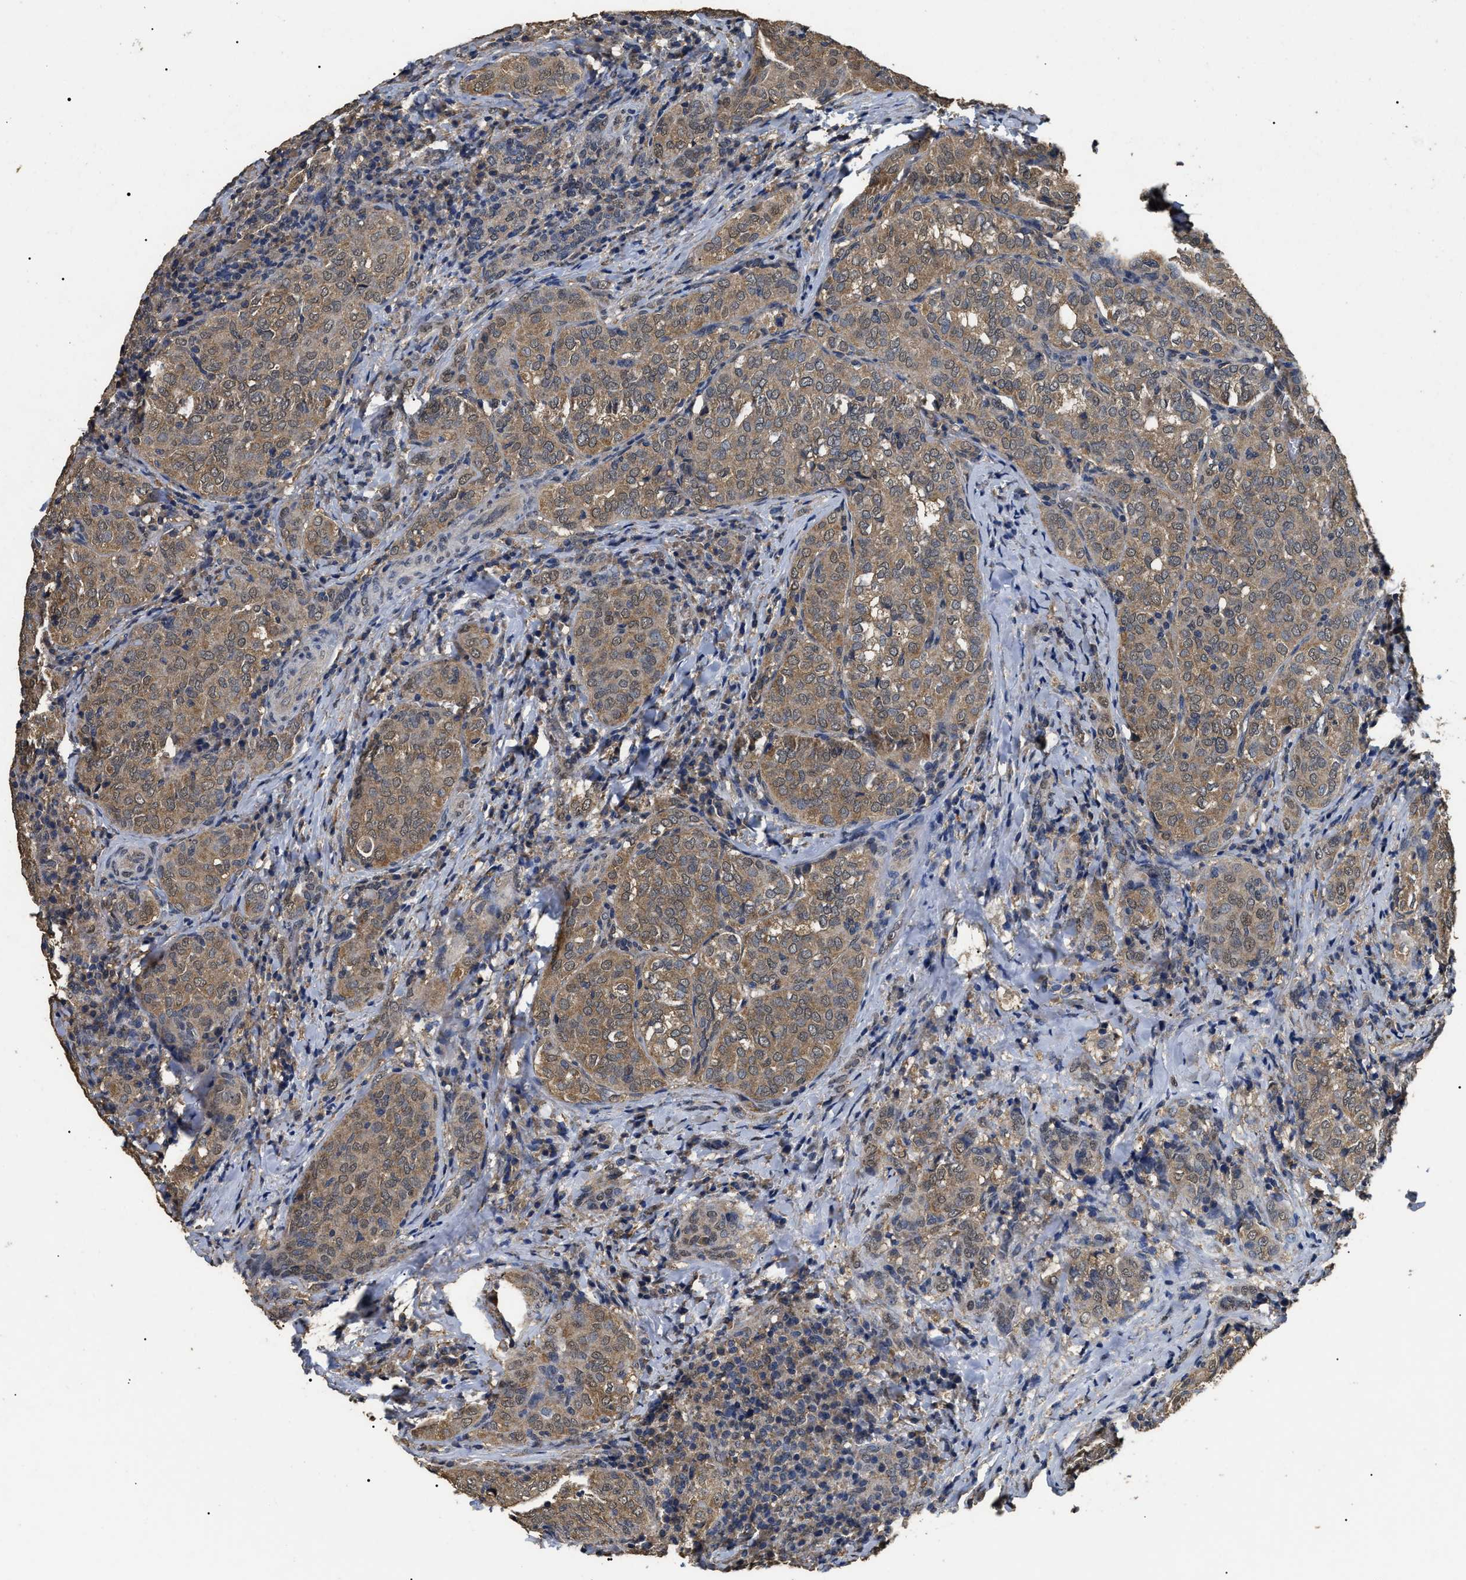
{"staining": {"intensity": "moderate", "quantity": ">75%", "location": "cytoplasmic/membranous,nuclear"}, "tissue": "thyroid cancer", "cell_type": "Tumor cells", "image_type": "cancer", "snomed": [{"axis": "morphology", "description": "Normal tissue, NOS"}, {"axis": "morphology", "description": "Papillary adenocarcinoma, NOS"}, {"axis": "topography", "description": "Thyroid gland"}], "caption": "A medium amount of moderate cytoplasmic/membranous and nuclear staining is present in about >75% of tumor cells in papillary adenocarcinoma (thyroid) tissue. (brown staining indicates protein expression, while blue staining denotes nuclei).", "gene": "PSMD8", "patient": {"sex": "female", "age": 30}}